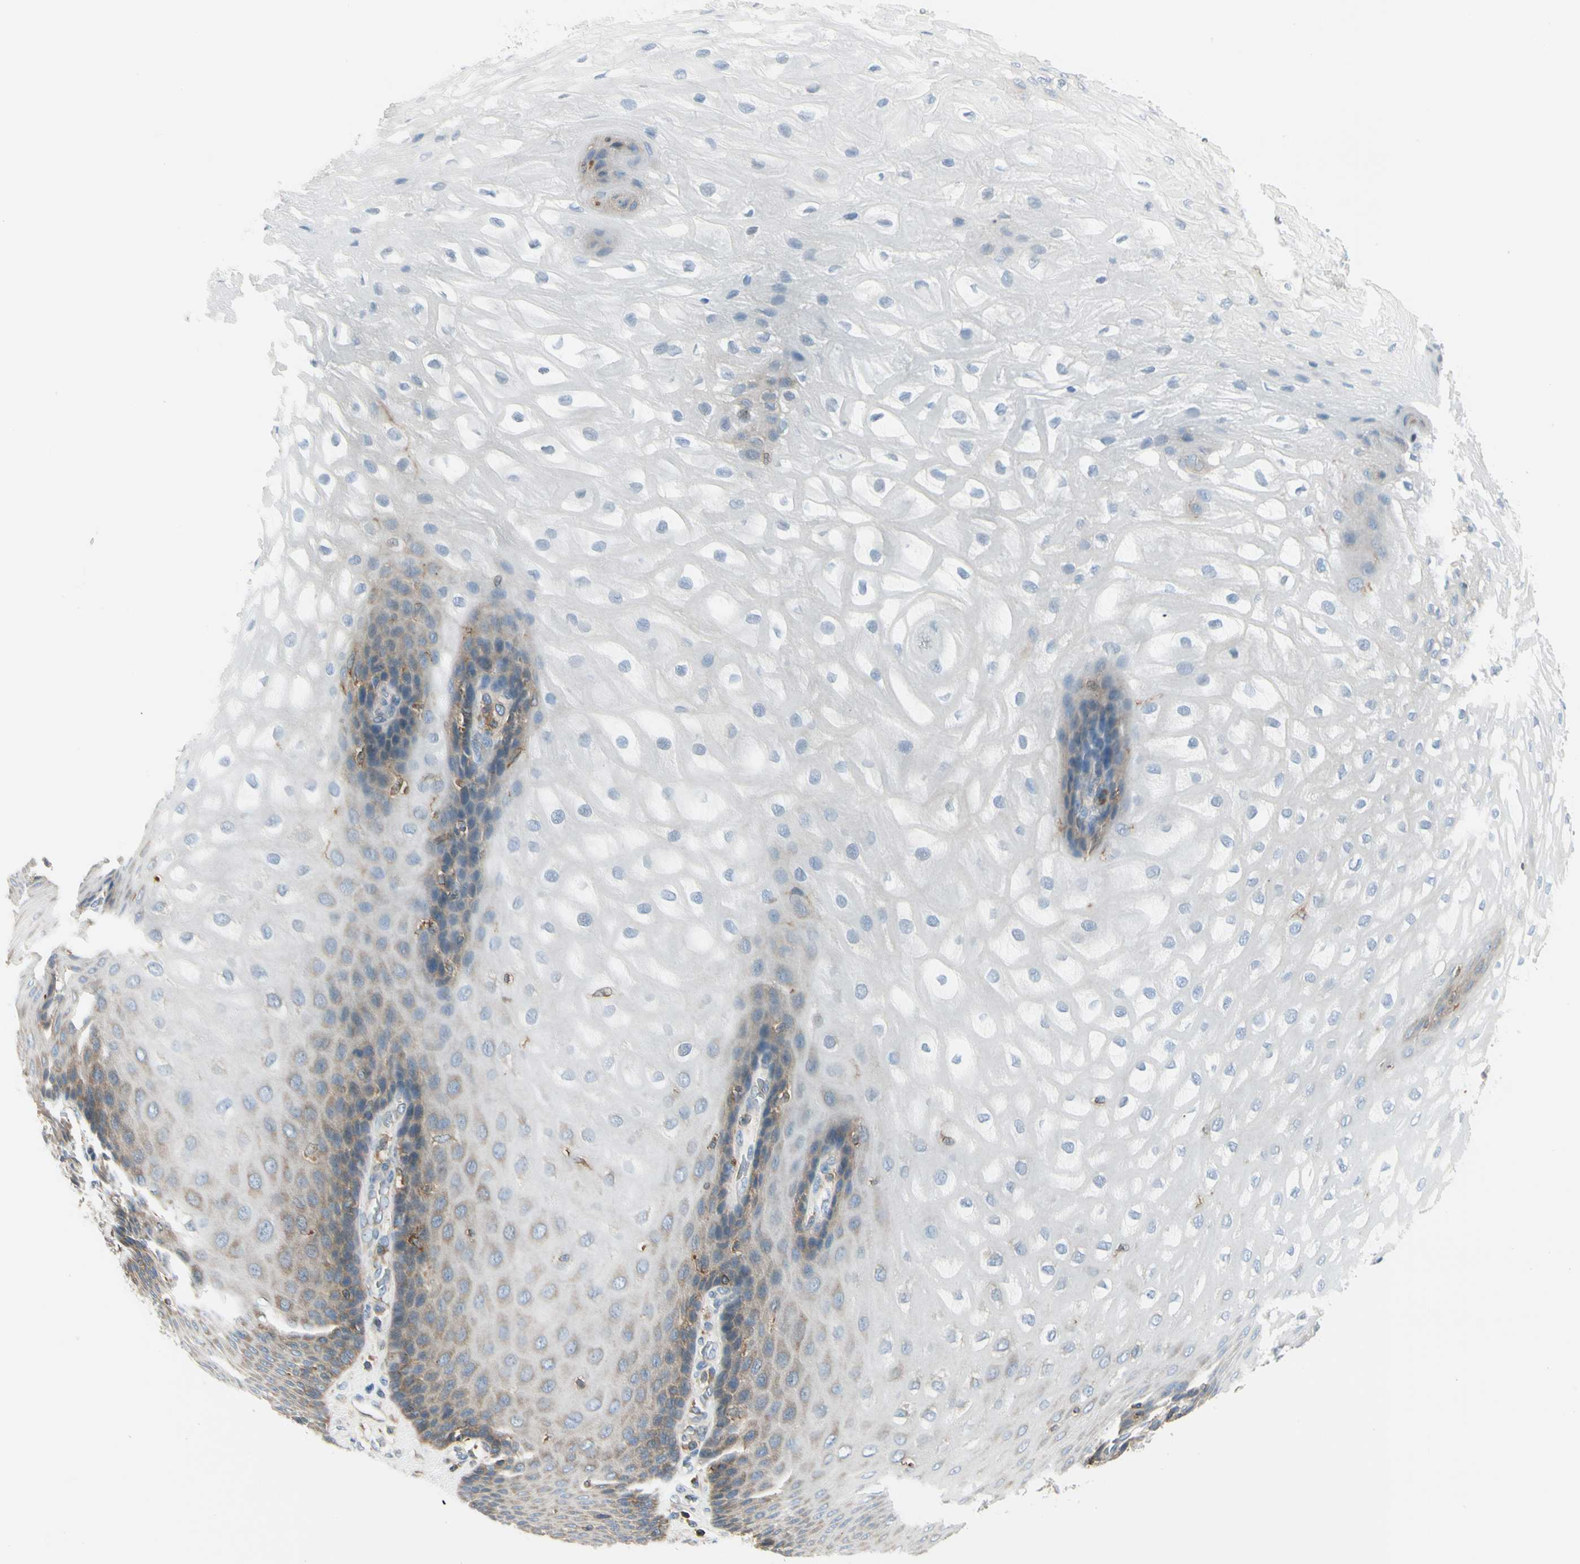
{"staining": {"intensity": "weak", "quantity": "25%-75%", "location": "cytoplasmic/membranous"}, "tissue": "esophagus", "cell_type": "Squamous epithelial cells", "image_type": "normal", "snomed": [{"axis": "morphology", "description": "Normal tissue, NOS"}, {"axis": "morphology", "description": "Adenocarcinoma, NOS"}, {"axis": "topography", "description": "Esophagus"}, {"axis": "topography", "description": "Stomach"}], "caption": "A high-resolution micrograph shows immunohistochemistry staining of normal esophagus, which displays weak cytoplasmic/membranous staining in about 25%-75% of squamous epithelial cells. (DAB (3,3'-diaminobenzidine) IHC with brightfield microscopy, high magnification).", "gene": "CAPZA2", "patient": {"sex": "male", "age": 62}}